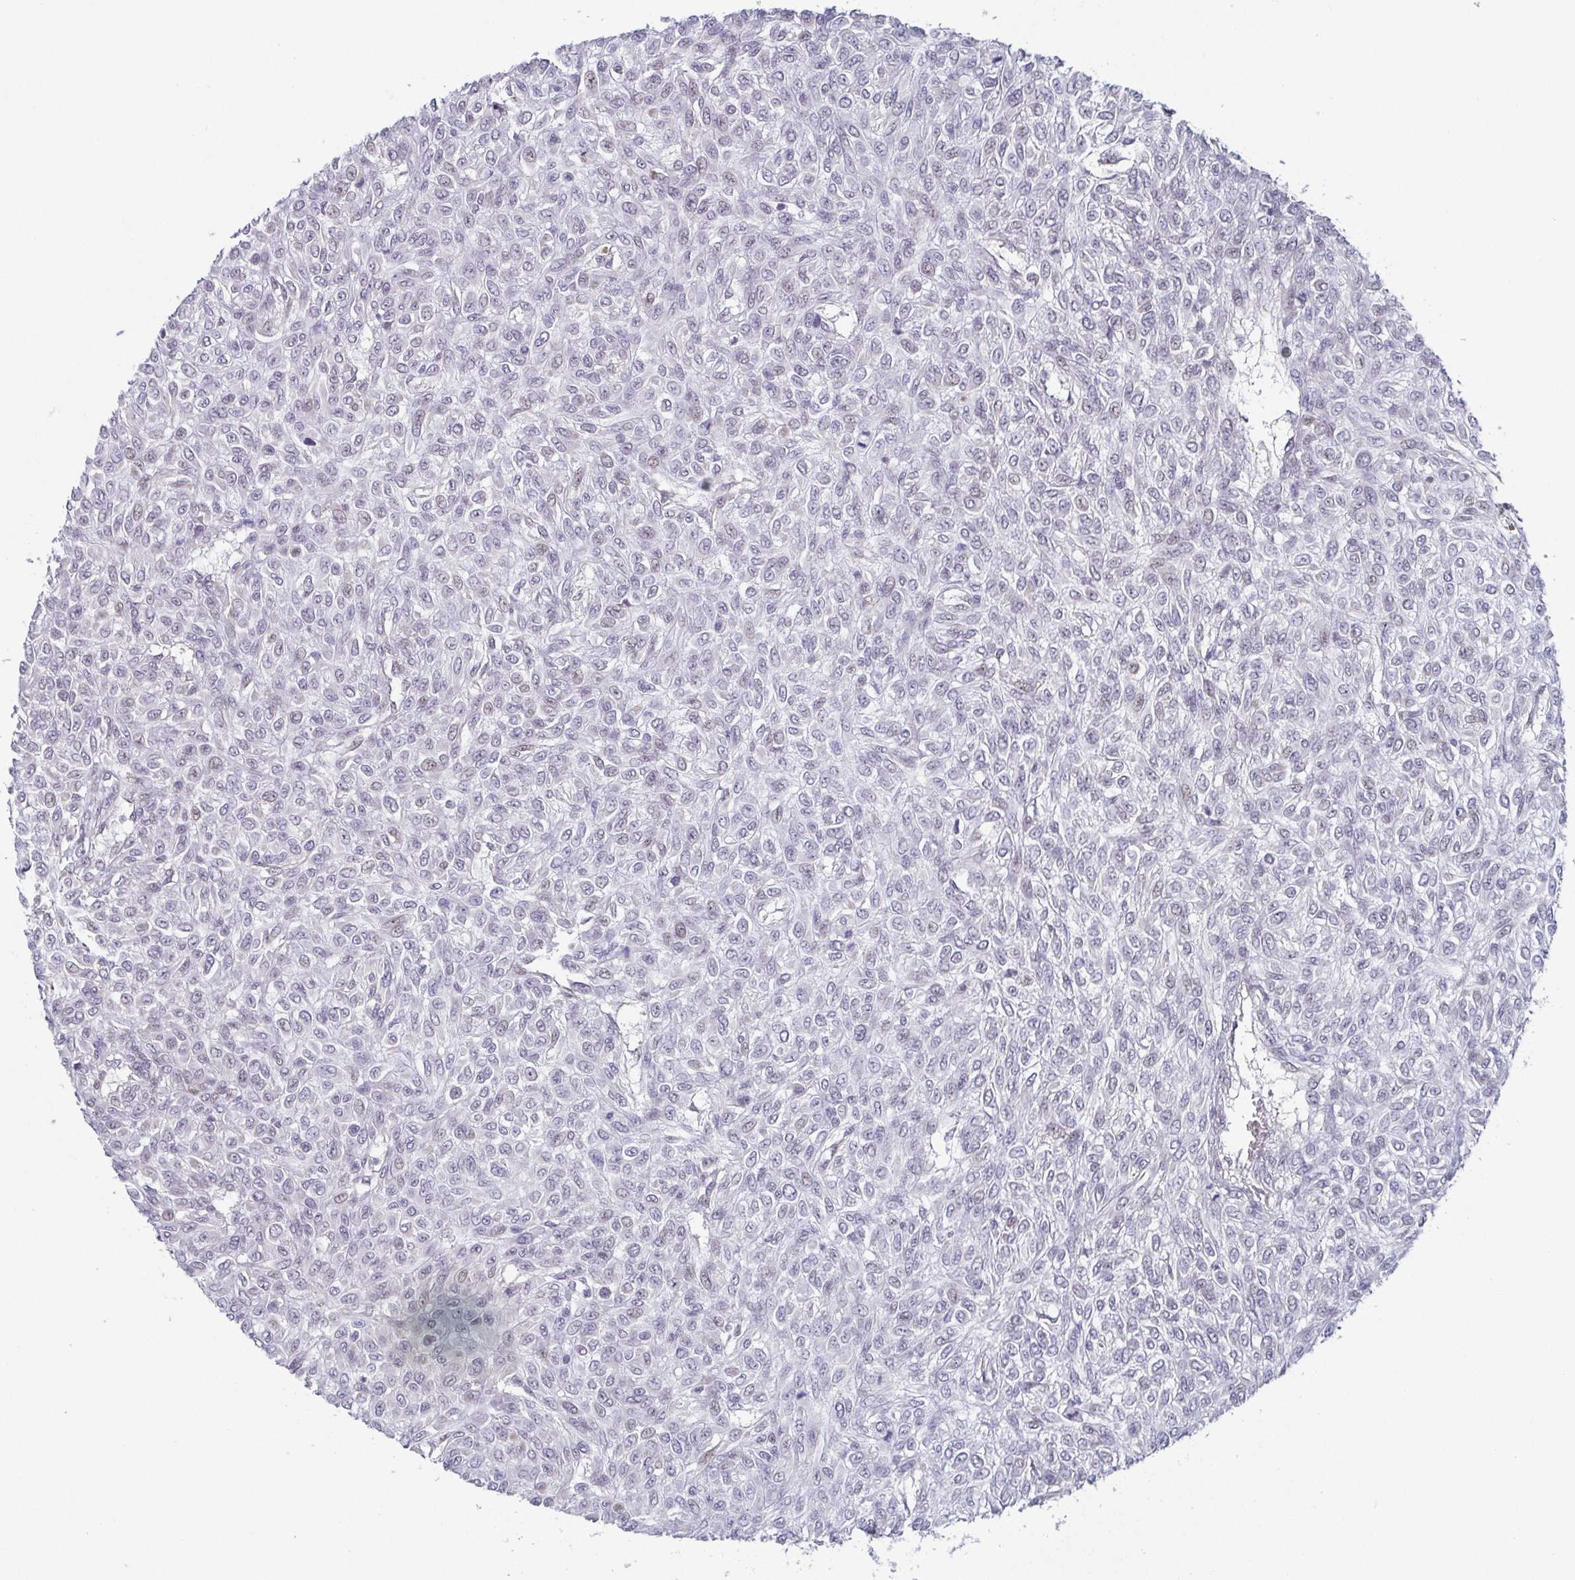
{"staining": {"intensity": "negative", "quantity": "none", "location": "none"}, "tissue": "renal cancer", "cell_type": "Tumor cells", "image_type": "cancer", "snomed": [{"axis": "morphology", "description": "Adenocarcinoma, NOS"}, {"axis": "topography", "description": "Kidney"}], "caption": "Protein analysis of adenocarcinoma (renal) exhibits no significant expression in tumor cells.", "gene": "EXOSC7", "patient": {"sex": "male", "age": 58}}